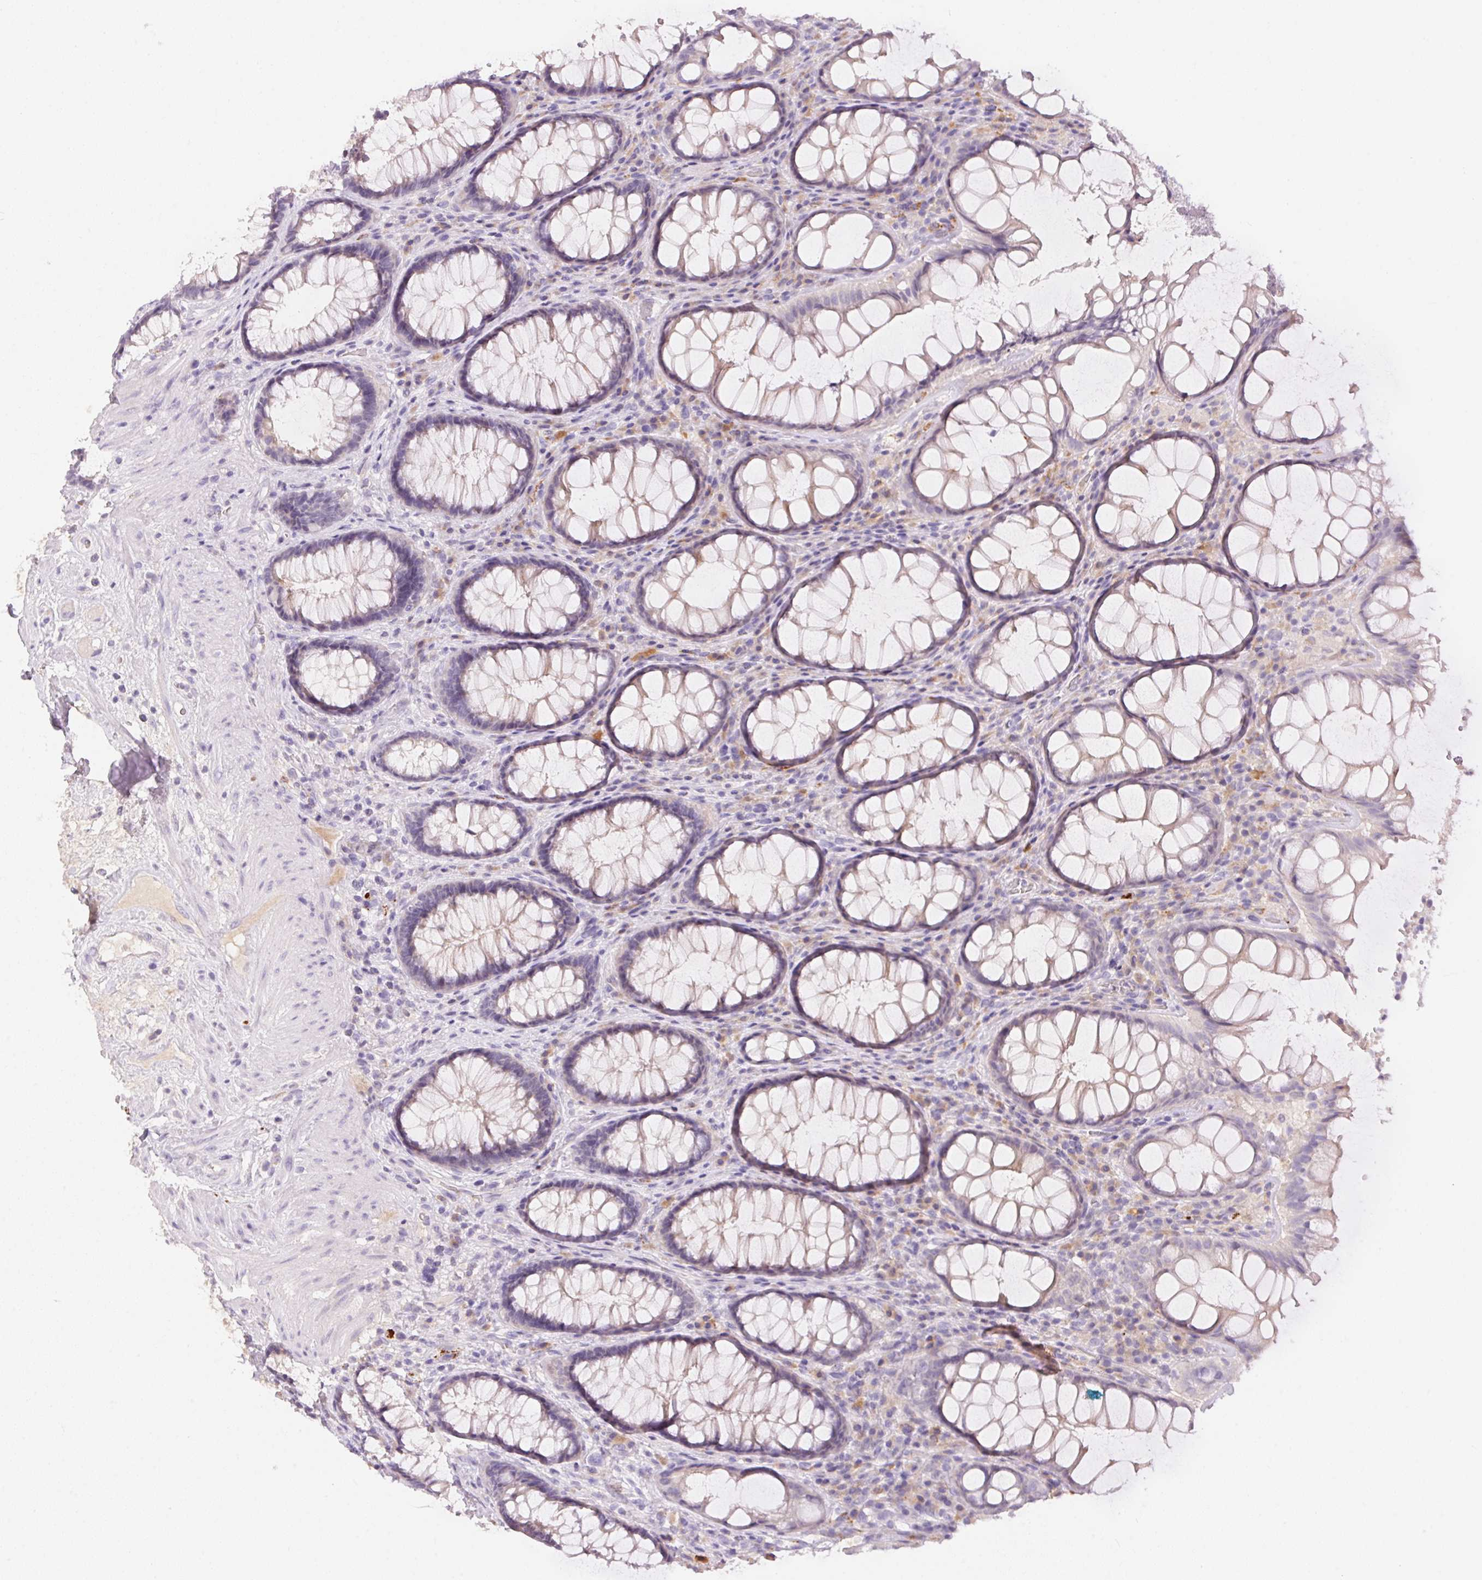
{"staining": {"intensity": "weak", "quantity": "25%-75%", "location": "cytoplasmic/membranous"}, "tissue": "rectum", "cell_type": "Glandular cells", "image_type": "normal", "snomed": [{"axis": "morphology", "description": "Normal tissue, NOS"}, {"axis": "topography", "description": "Rectum"}], "caption": "Immunohistochemistry (DAB (3,3'-diaminobenzidine)) staining of normal human rectum exhibits weak cytoplasmic/membranous protein positivity in approximately 25%-75% of glandular cells. The staining is performed using DAB brown chromogen to label protein expression. The nuclei are counter-stained blue using hematoxylin.", "gene": "PNLIPRP3", "patient": {"sex": "male", "age": 72}}